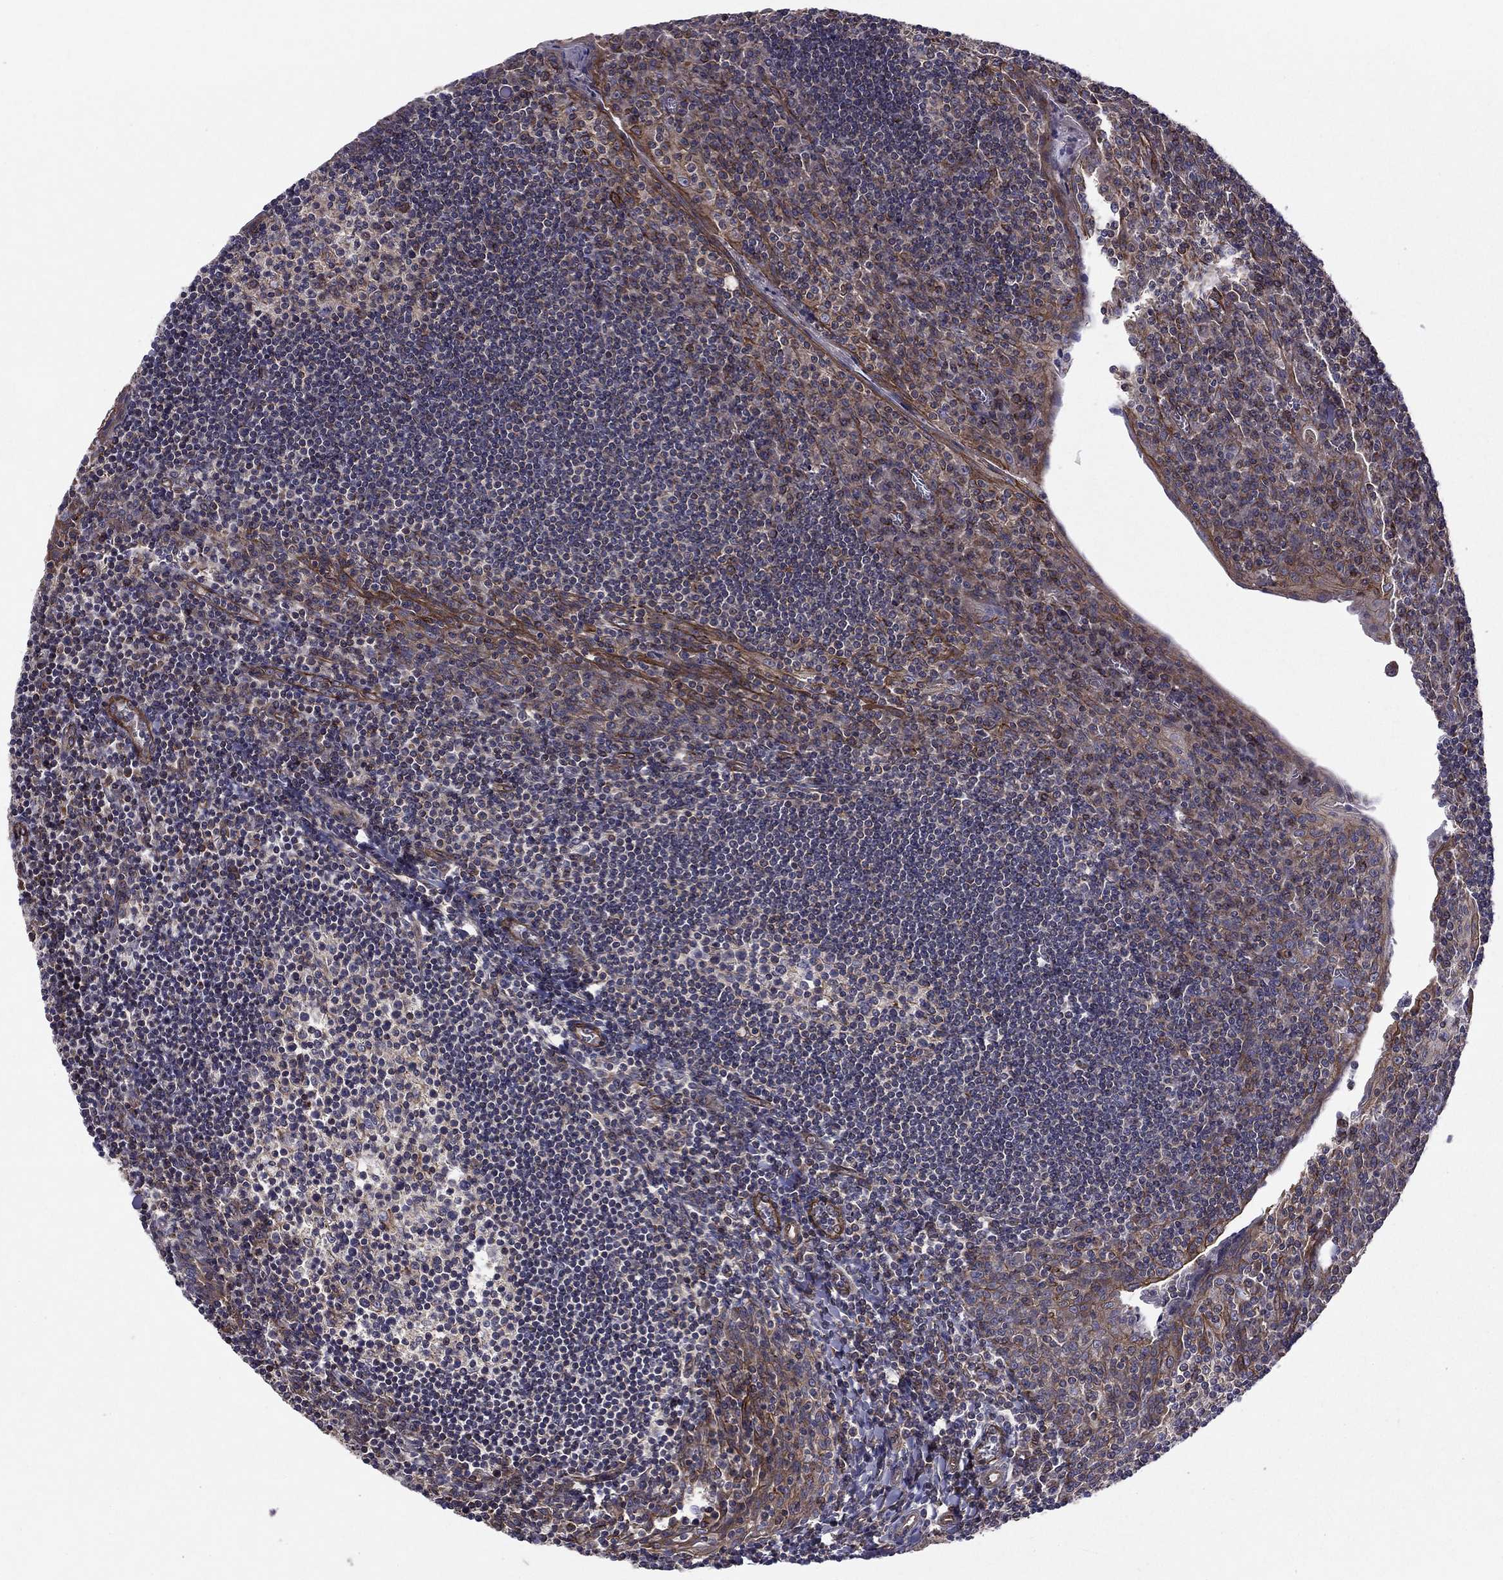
{"staining": {"intensity": "moderate", "quantity": "<25%", "location": "cytoplasmic/membranous"}, "tissue": "tonsil", "cell_type": "Germinal center cells", "image_type": "normal", "snomed": [{"axis": "morphology", "description": "Normal tissue, NOS"}, {"axis": "topography", "description": "Tonsil"}], "caption": "An image of tonsil stained for a protein shows moderate cytoplasmic/membranous brown staining in germinal center cells.", "gene": "SHMT1", "patient": {"sex": "female", "age": 12}}